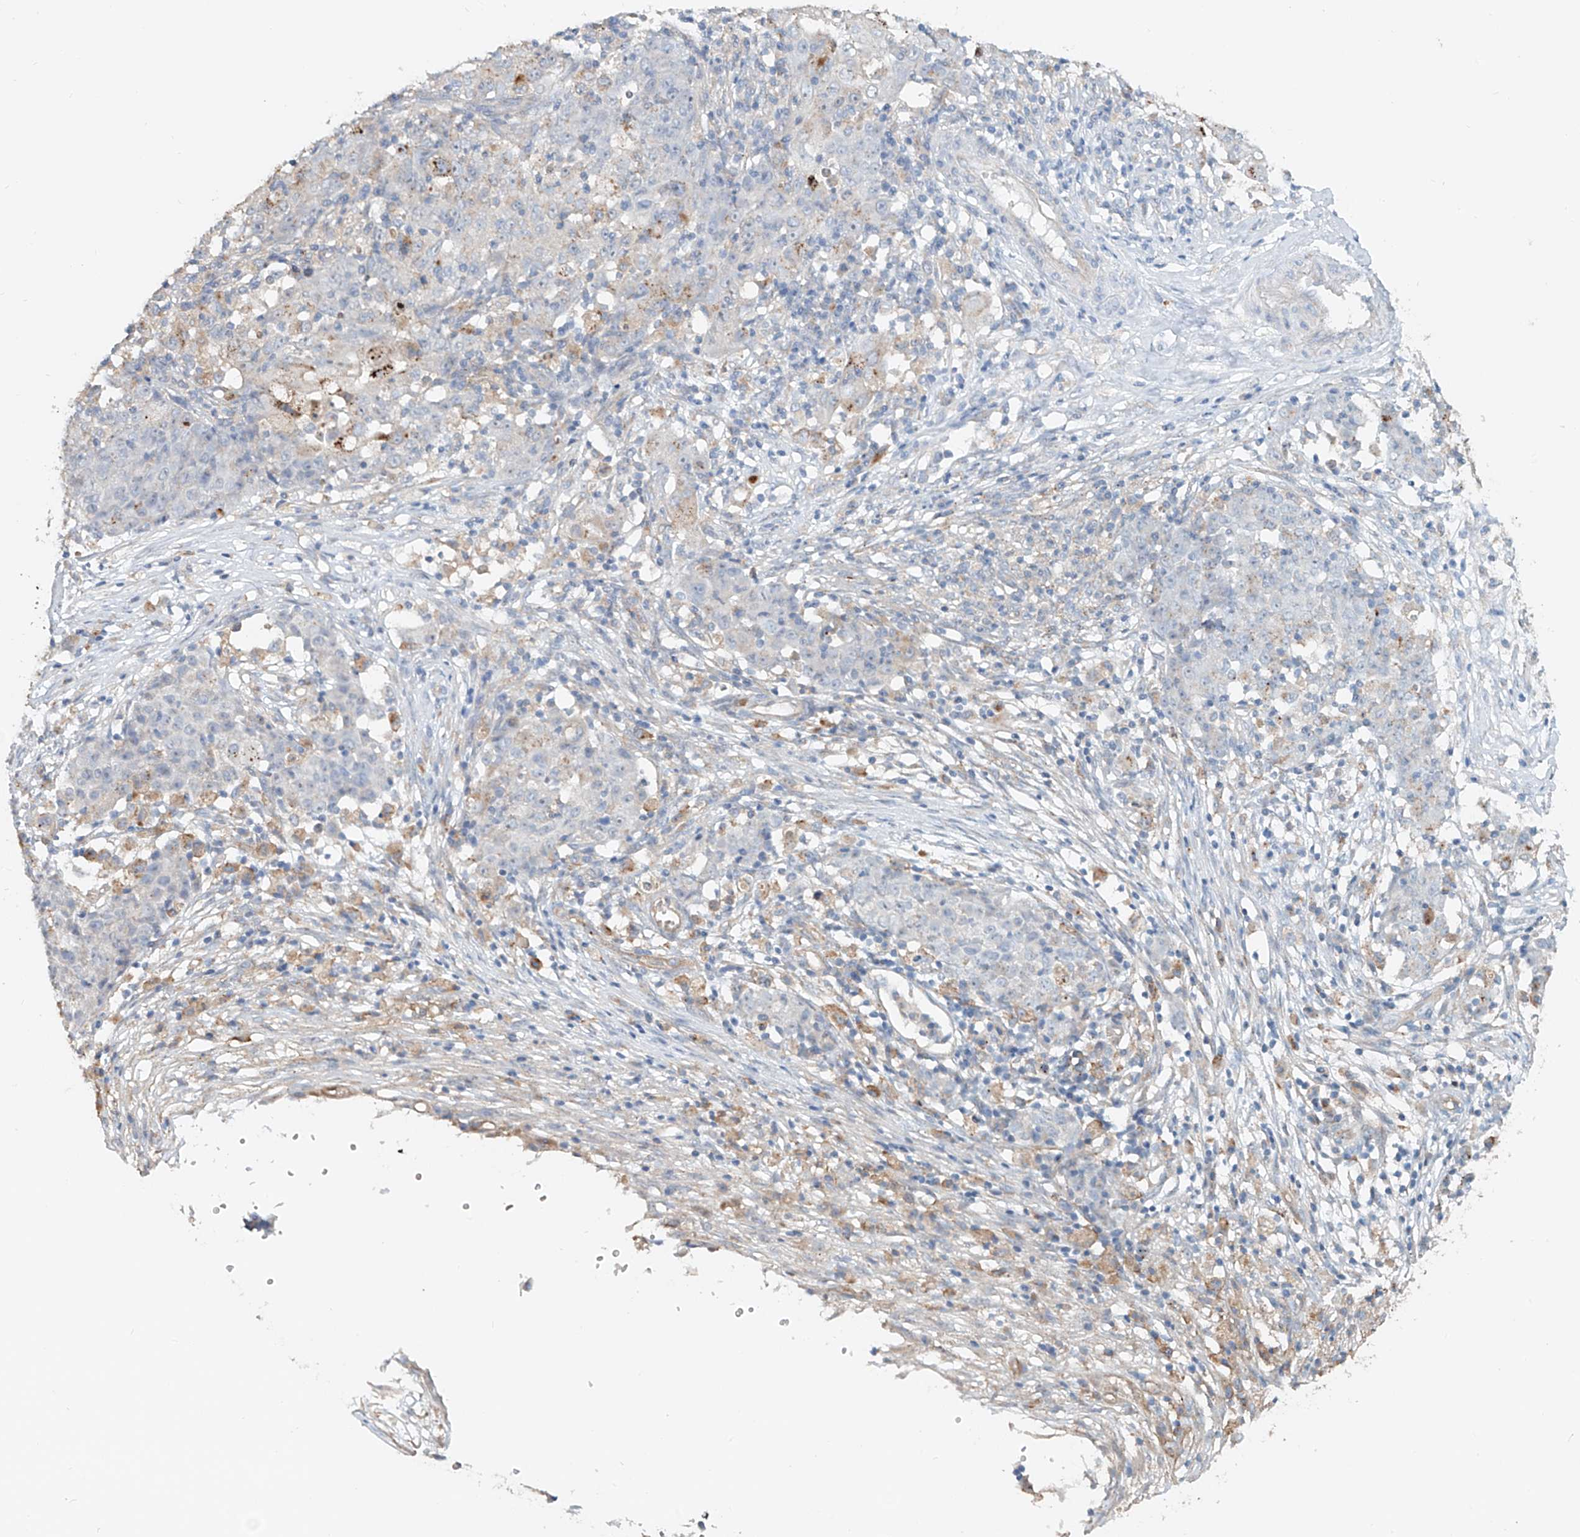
{"staining": {"intensity": "negative", "quantity": "none", "location": "none"}, "tissue": "ovarian cancer", "cell_type": "Tumor cells", "image_type": "cancer", "snomed": [{"axis": "morphology", "description": "Carcinoma, endometroid"}, {"axis": "topography", "description": "Ovary"}], "caption": "Ovarian cancer was stained to show a protein in brown. There is no significant positivity in tumor cells. The staining is performed using DAB (3,3'-diaminobenzidine) brown chromogen with nuclei counter-stained in using hematoxylin.", "gene": "TRIM47", "patient": {"sex": "female", "age": 42}}